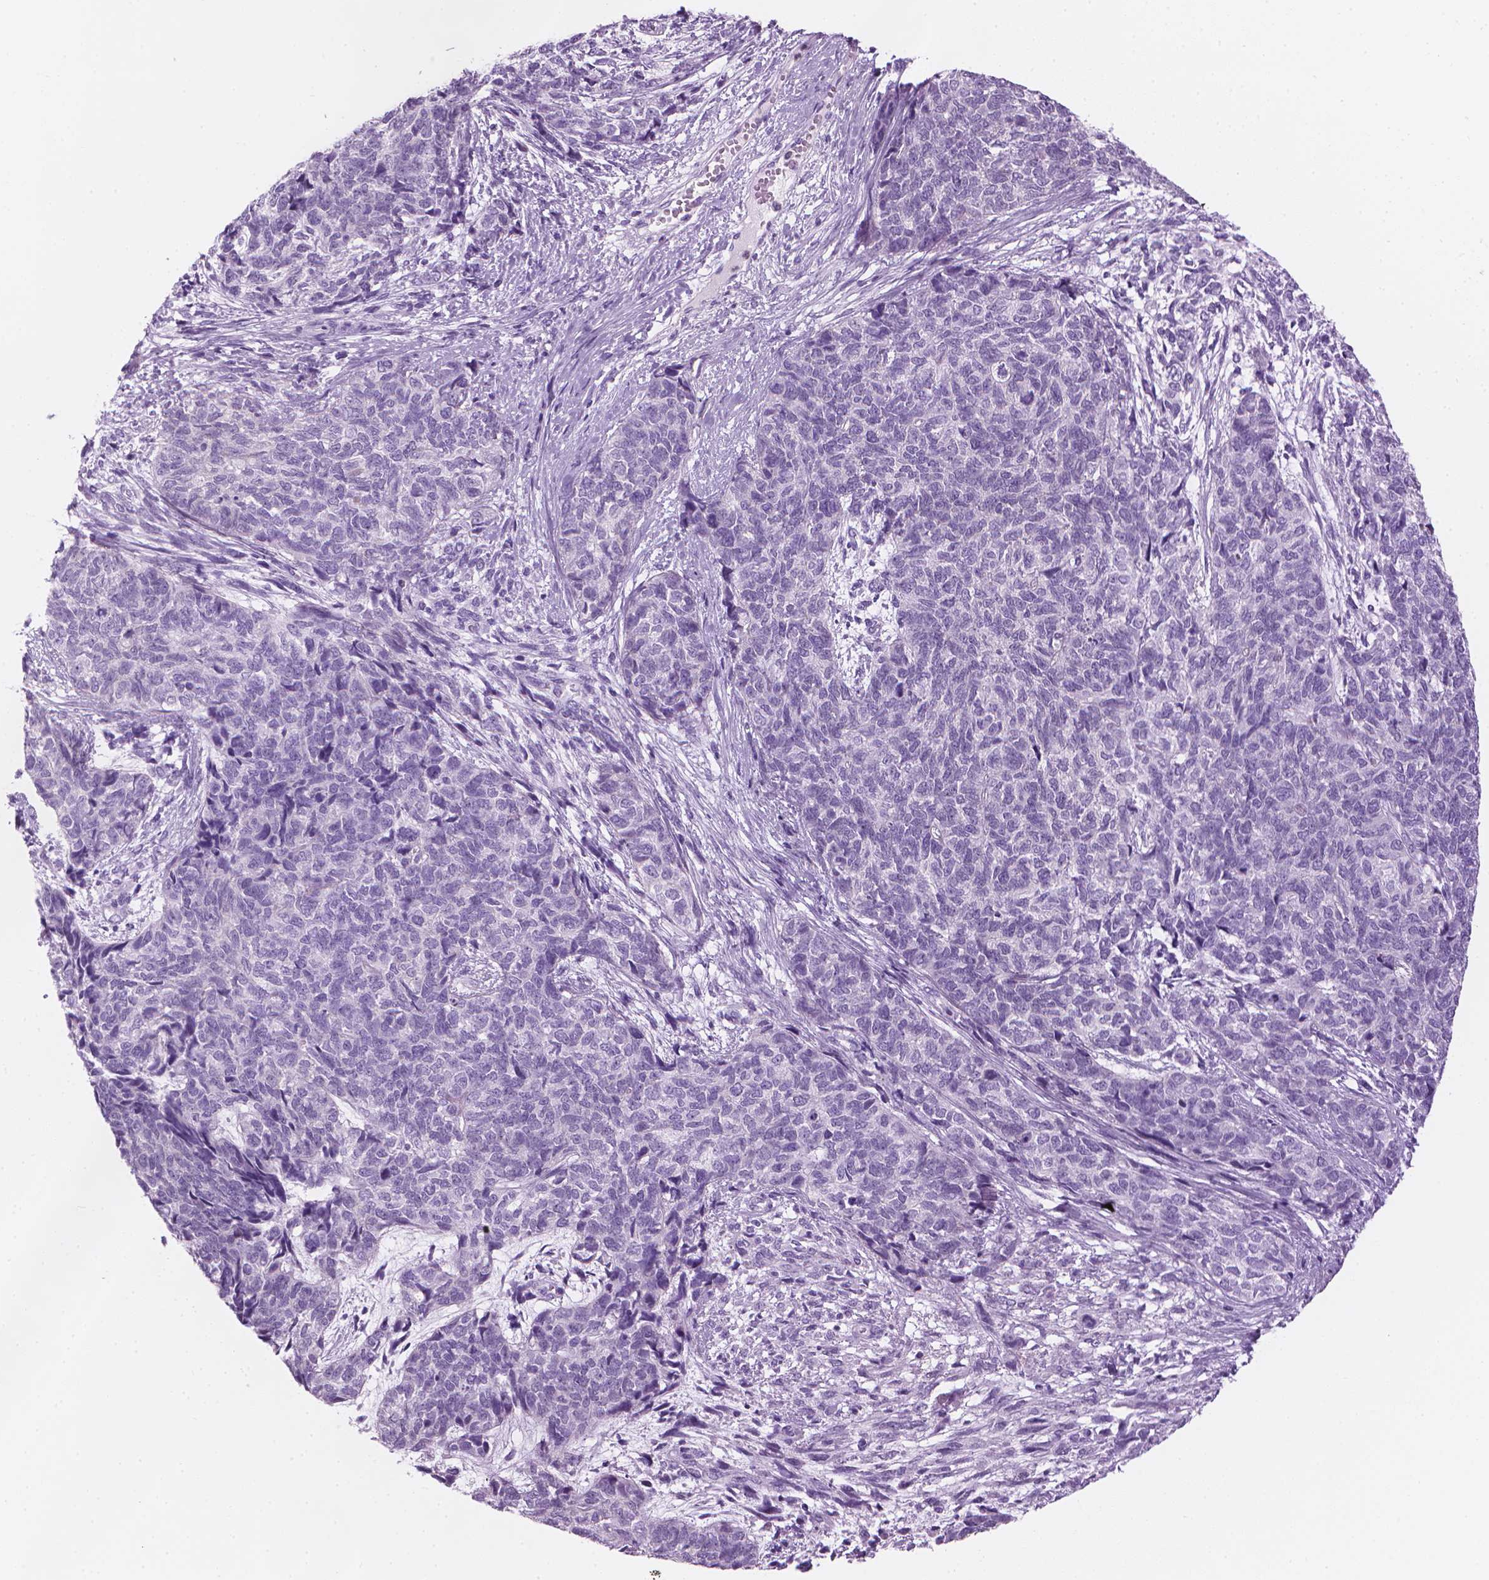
{"staining": {"intensity": "negative", "quantity": "none", "location": "none"}, "tissue": "cervical cancer", "cell_type": "Tumor cells", "image_type": "cancer", "snomed": [{"axis": "morphology", "description": "Squamous cell carcinoma, NOS"}, {"axis": "topography", "description": "Cervix"}], "caption": "This is an IHC micrograph of human cervical cancer. There is no expression in tumor cells.", "gene": "TTC29", "patient": {"sex": "female", "age": 63}}